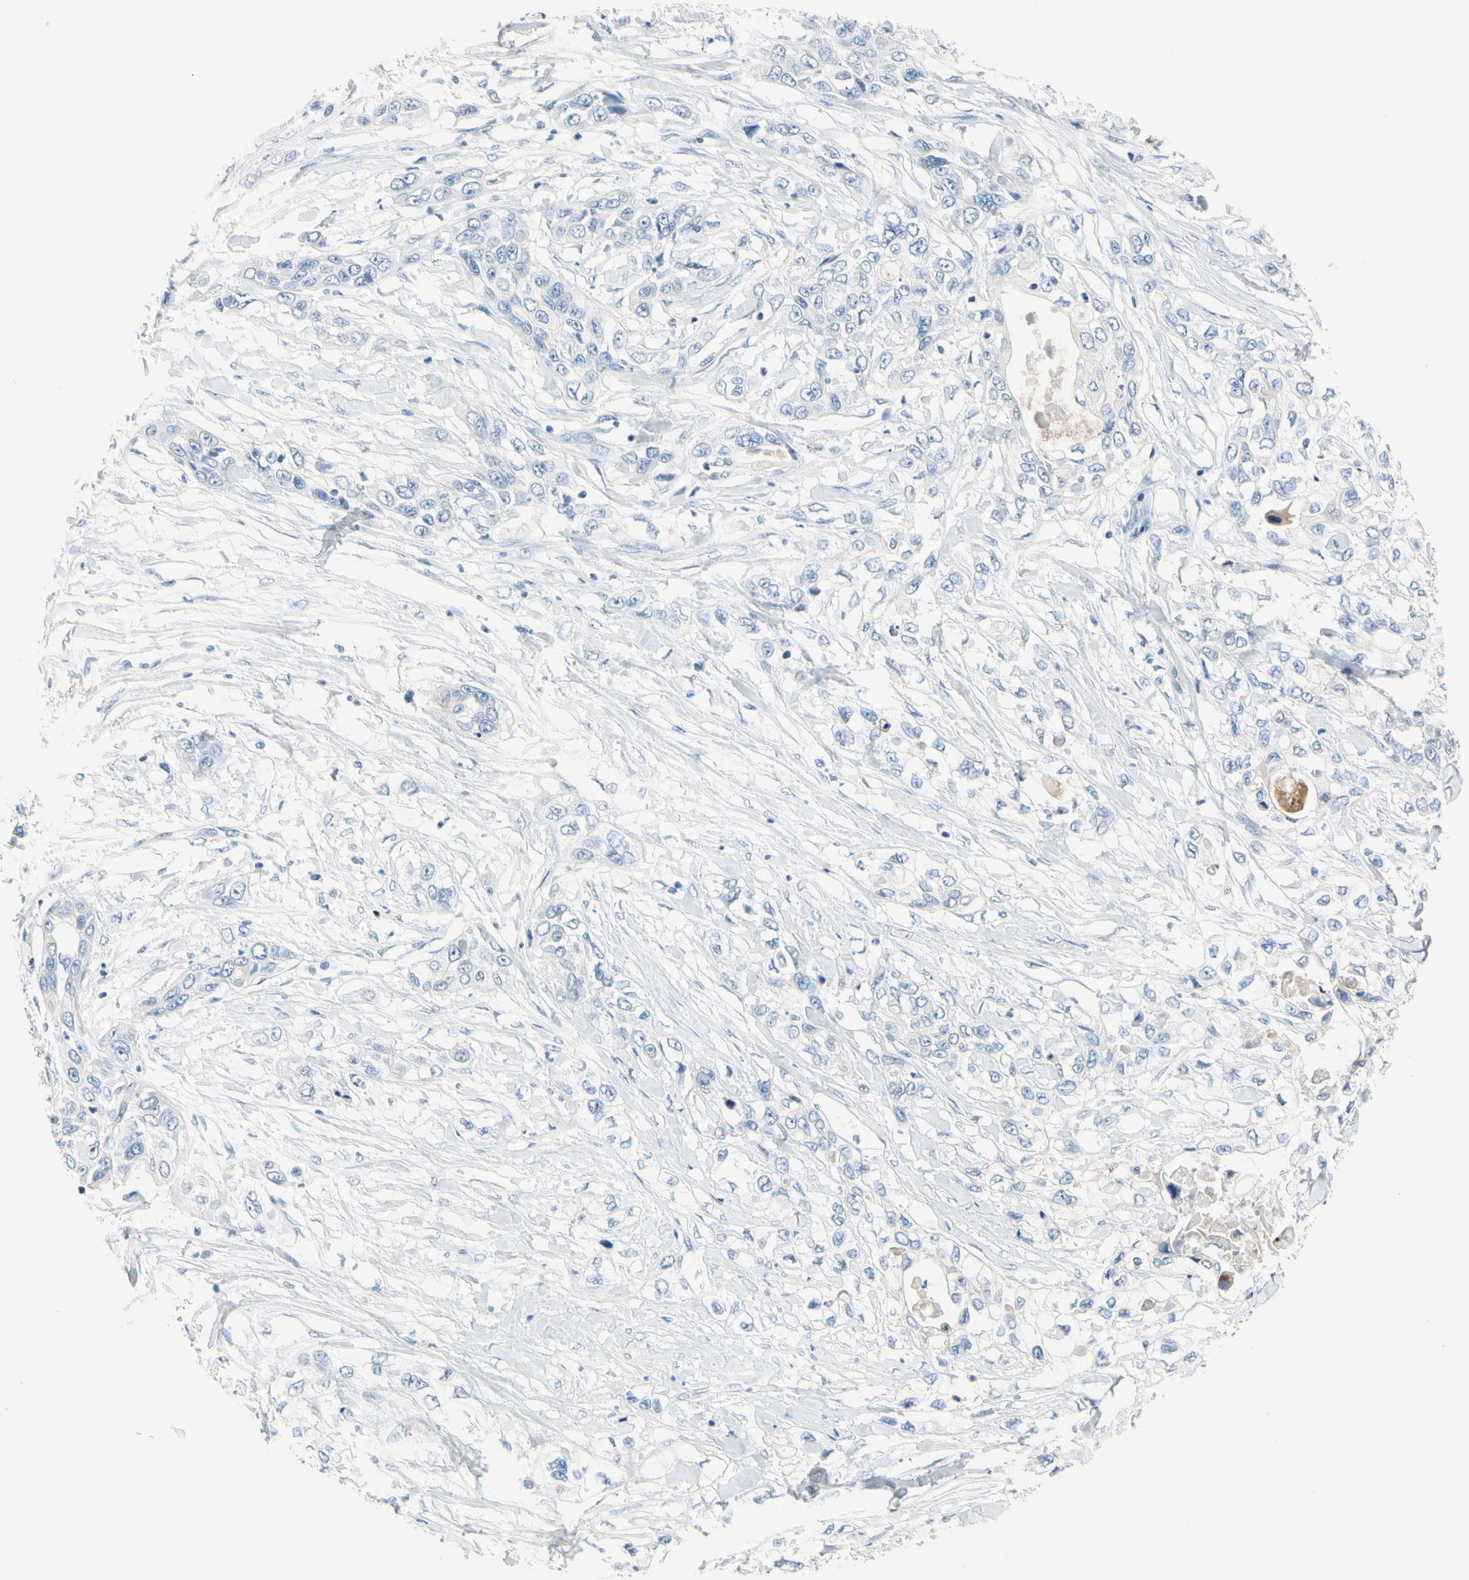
{"staining": {"intensity": "negative", "quantity": "none", "location": "none"}, "tissue": "pancreatic cancer", "cell_type": "Tumor cells", "image_type": "cancer", "snomed": [{"axis": "morphology", "description": "Adenocarcinoma, NOS"}, {"axis": "topography", "description": "Pancreas"}], "caption": "The image displays no significant expression in tumor cells of pancreatic adenocarcinoma. (Immunohistochemistry (ihc), brightfield microscopy, high magnification).", "gene": "MARK1", "patient": {"sex": "female", "age": 70}}